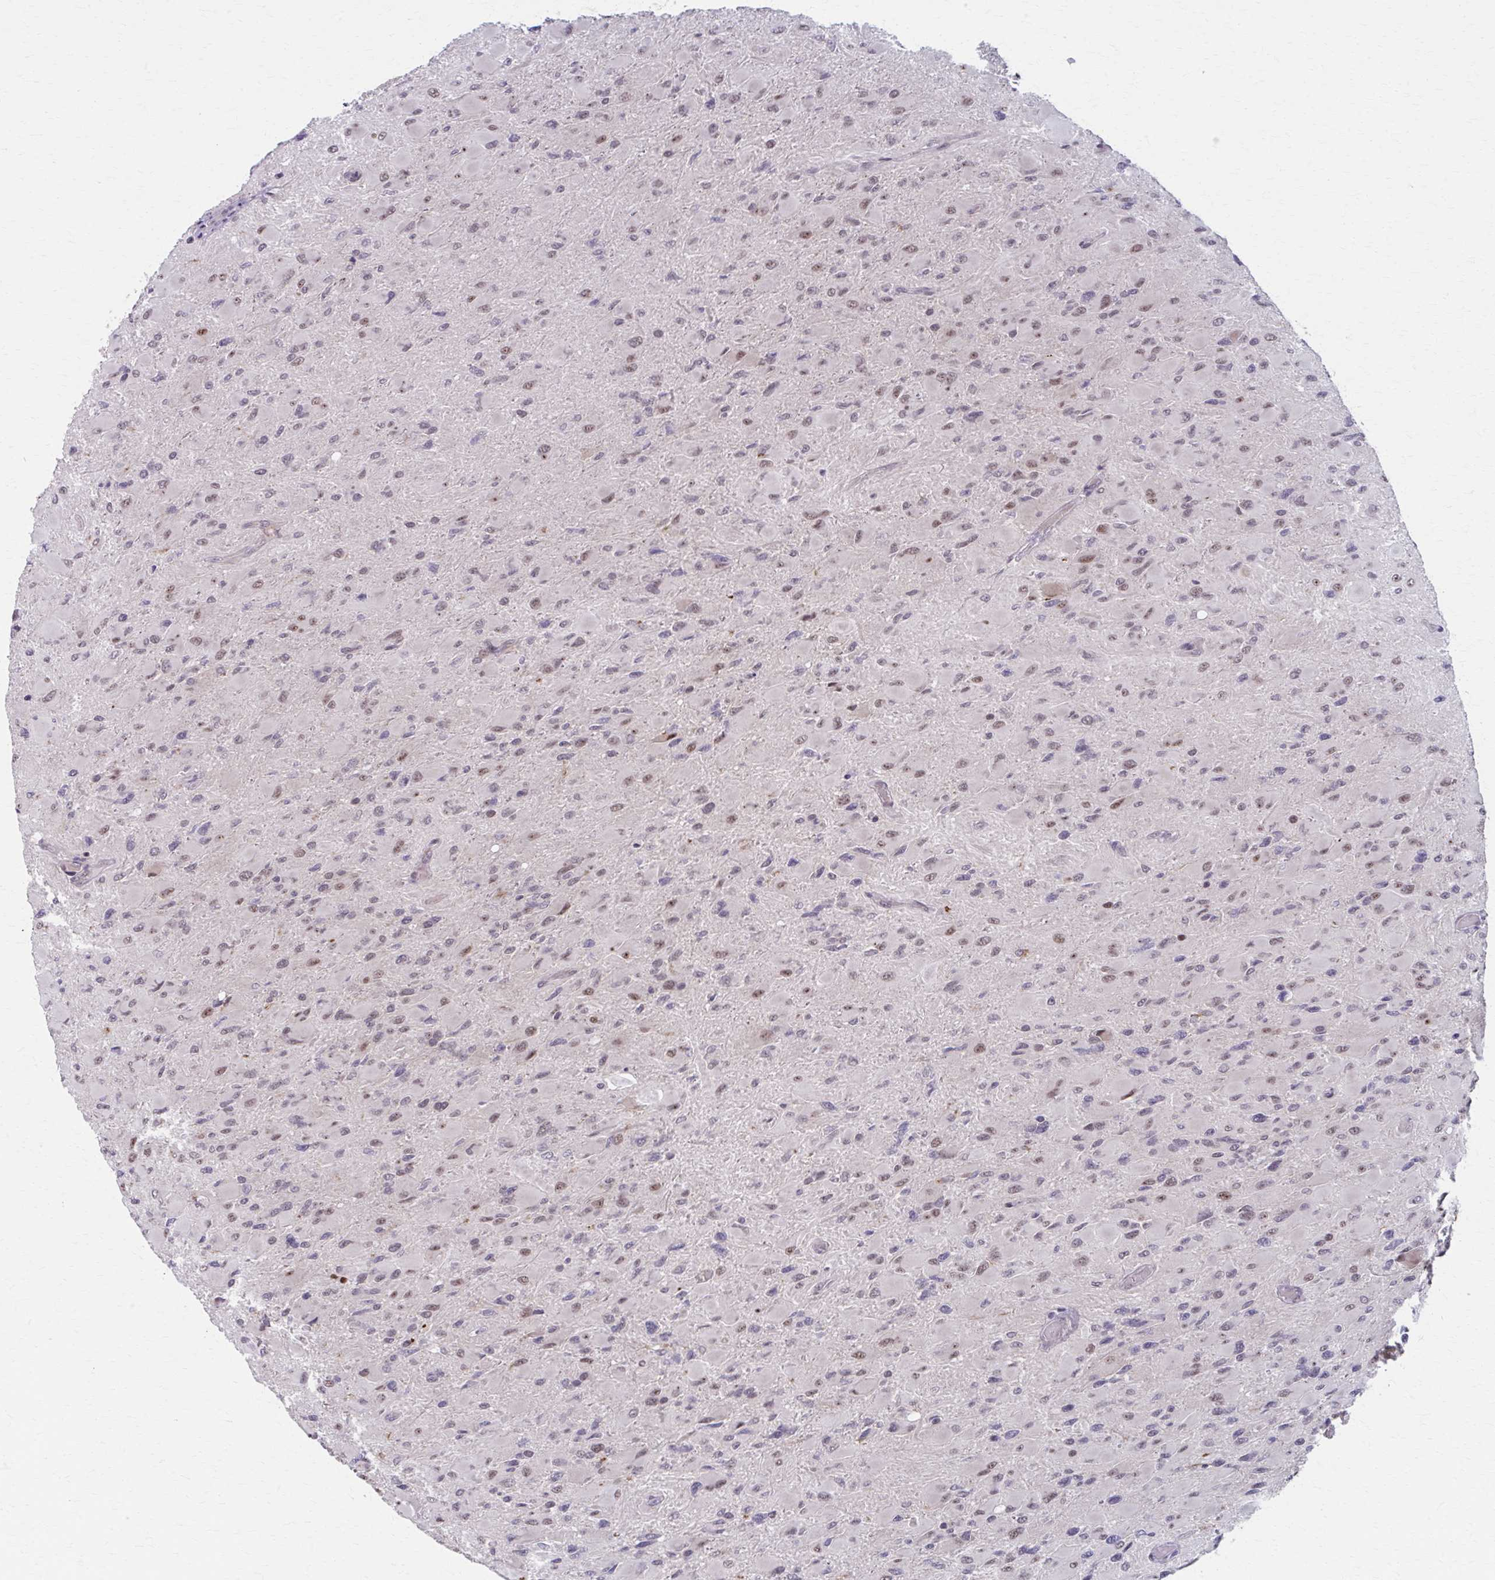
{"staining": {"intensity": "weak", "quantity": ">75%", "location": "nuclear"}, "tissue": "glioma", "cell_type": "Tumor cells", "image_type": "cancer", "snomed": [{"axis": "morphology", "description": "Glioma, malignant, High grade"}, {"axis": "topography", "description": "Cerebral cortex"}], "caption": "The immunohistochemical stain highlights weak nuclear positivity in tumor cells of high-grade glioma (malignant) tissue.", "gene": "SETBP1", "patient": {"sex": "female", "age": 36}}